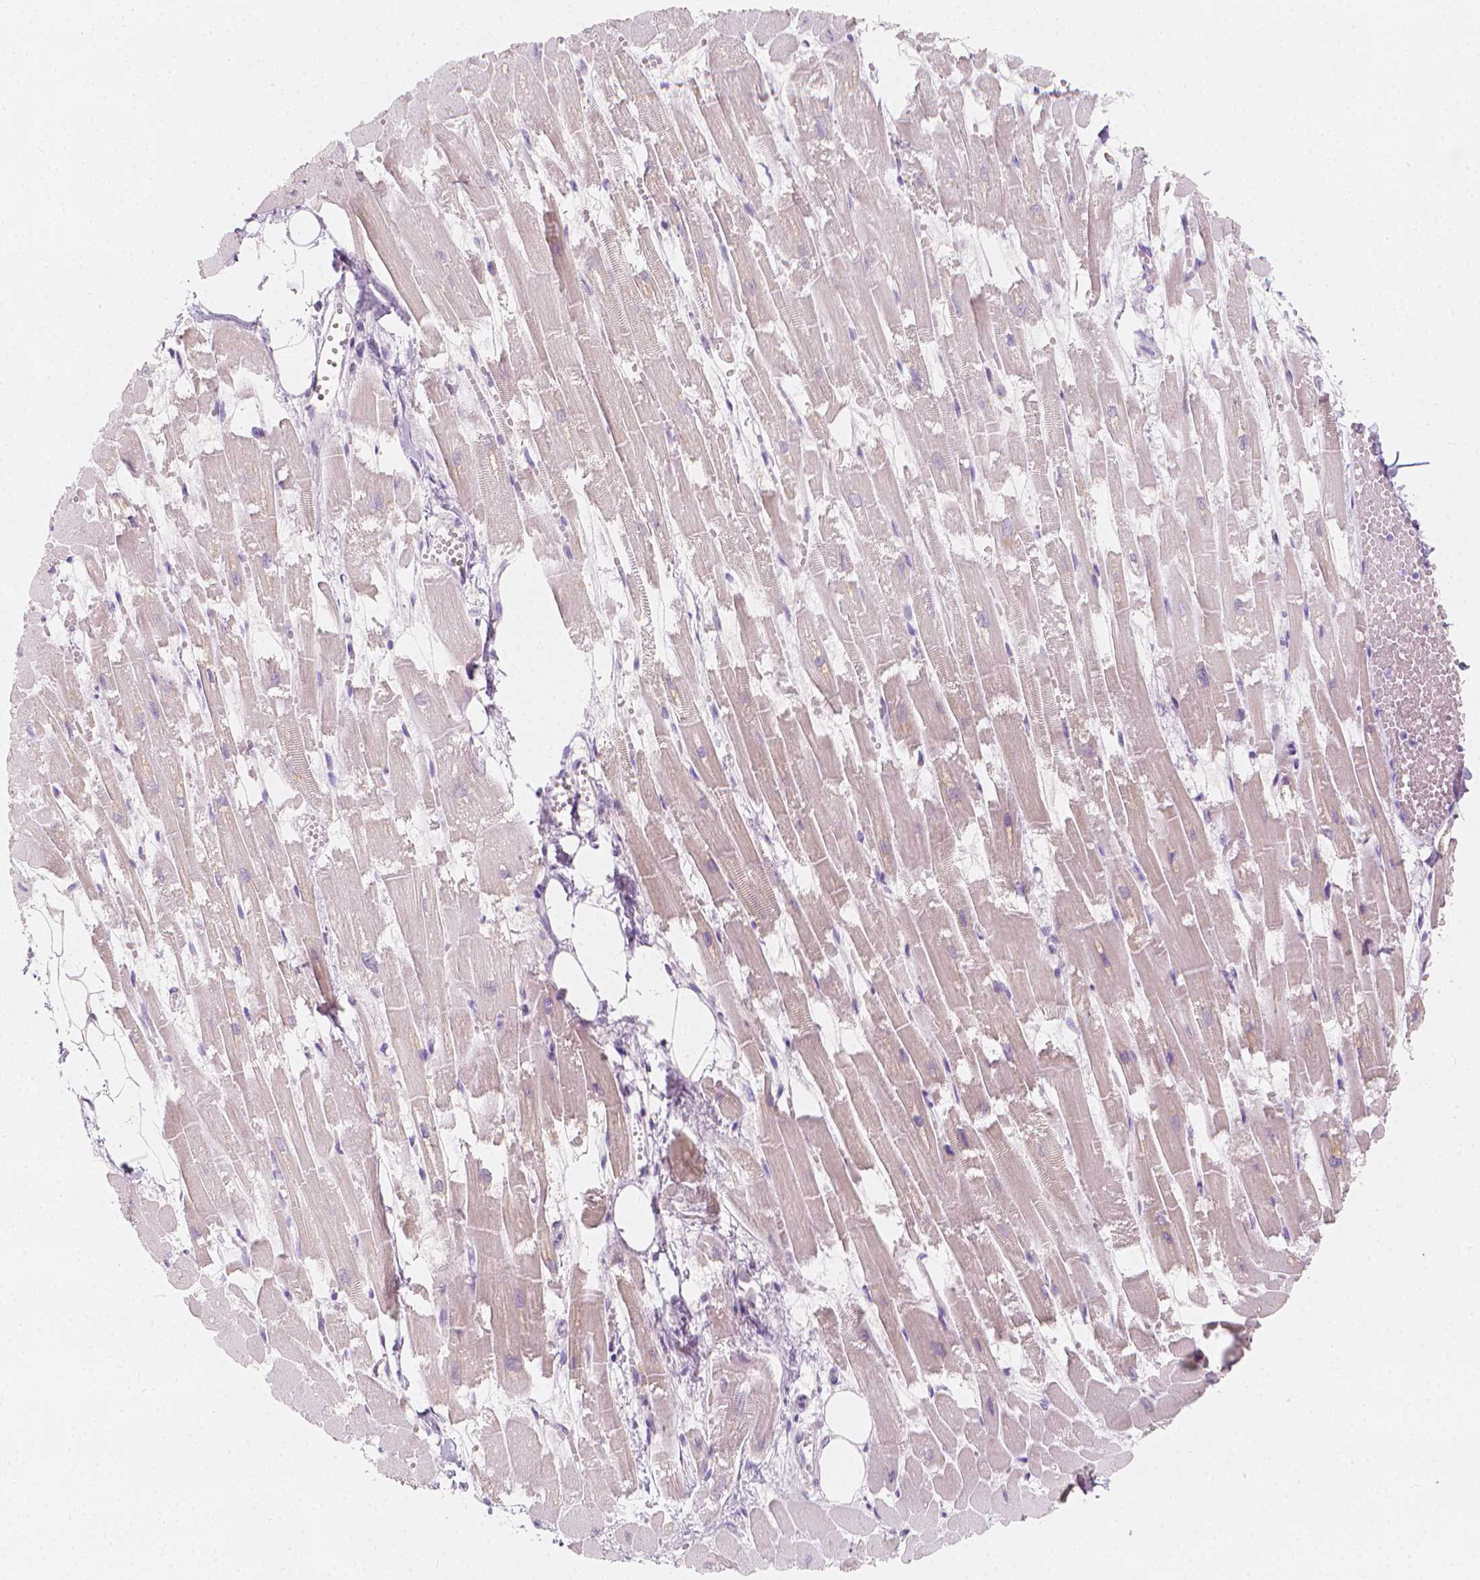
{"staining": {"intensity": "weak", "quantity": "25%-75%", "location": "cytoplasmic/membranous,nuclear"}, "tissue": "heart muscle", "cell_type": "Cardiomyocytes", "image_type": "normal", "snomed": [{"axis": "morphology", "description": "Normal tissue, NOS"}, {"axis": "topography", "description": "Heart"}], "caption": "Heart muscle stained for a protein (brown) exhibits weak cytoplasmic/membranous,nuclear positive expression in about 25%-75% of cardiomyocytes.", "gene": "RBFOX1", "patient": {"sex": "female", "age": 52}}